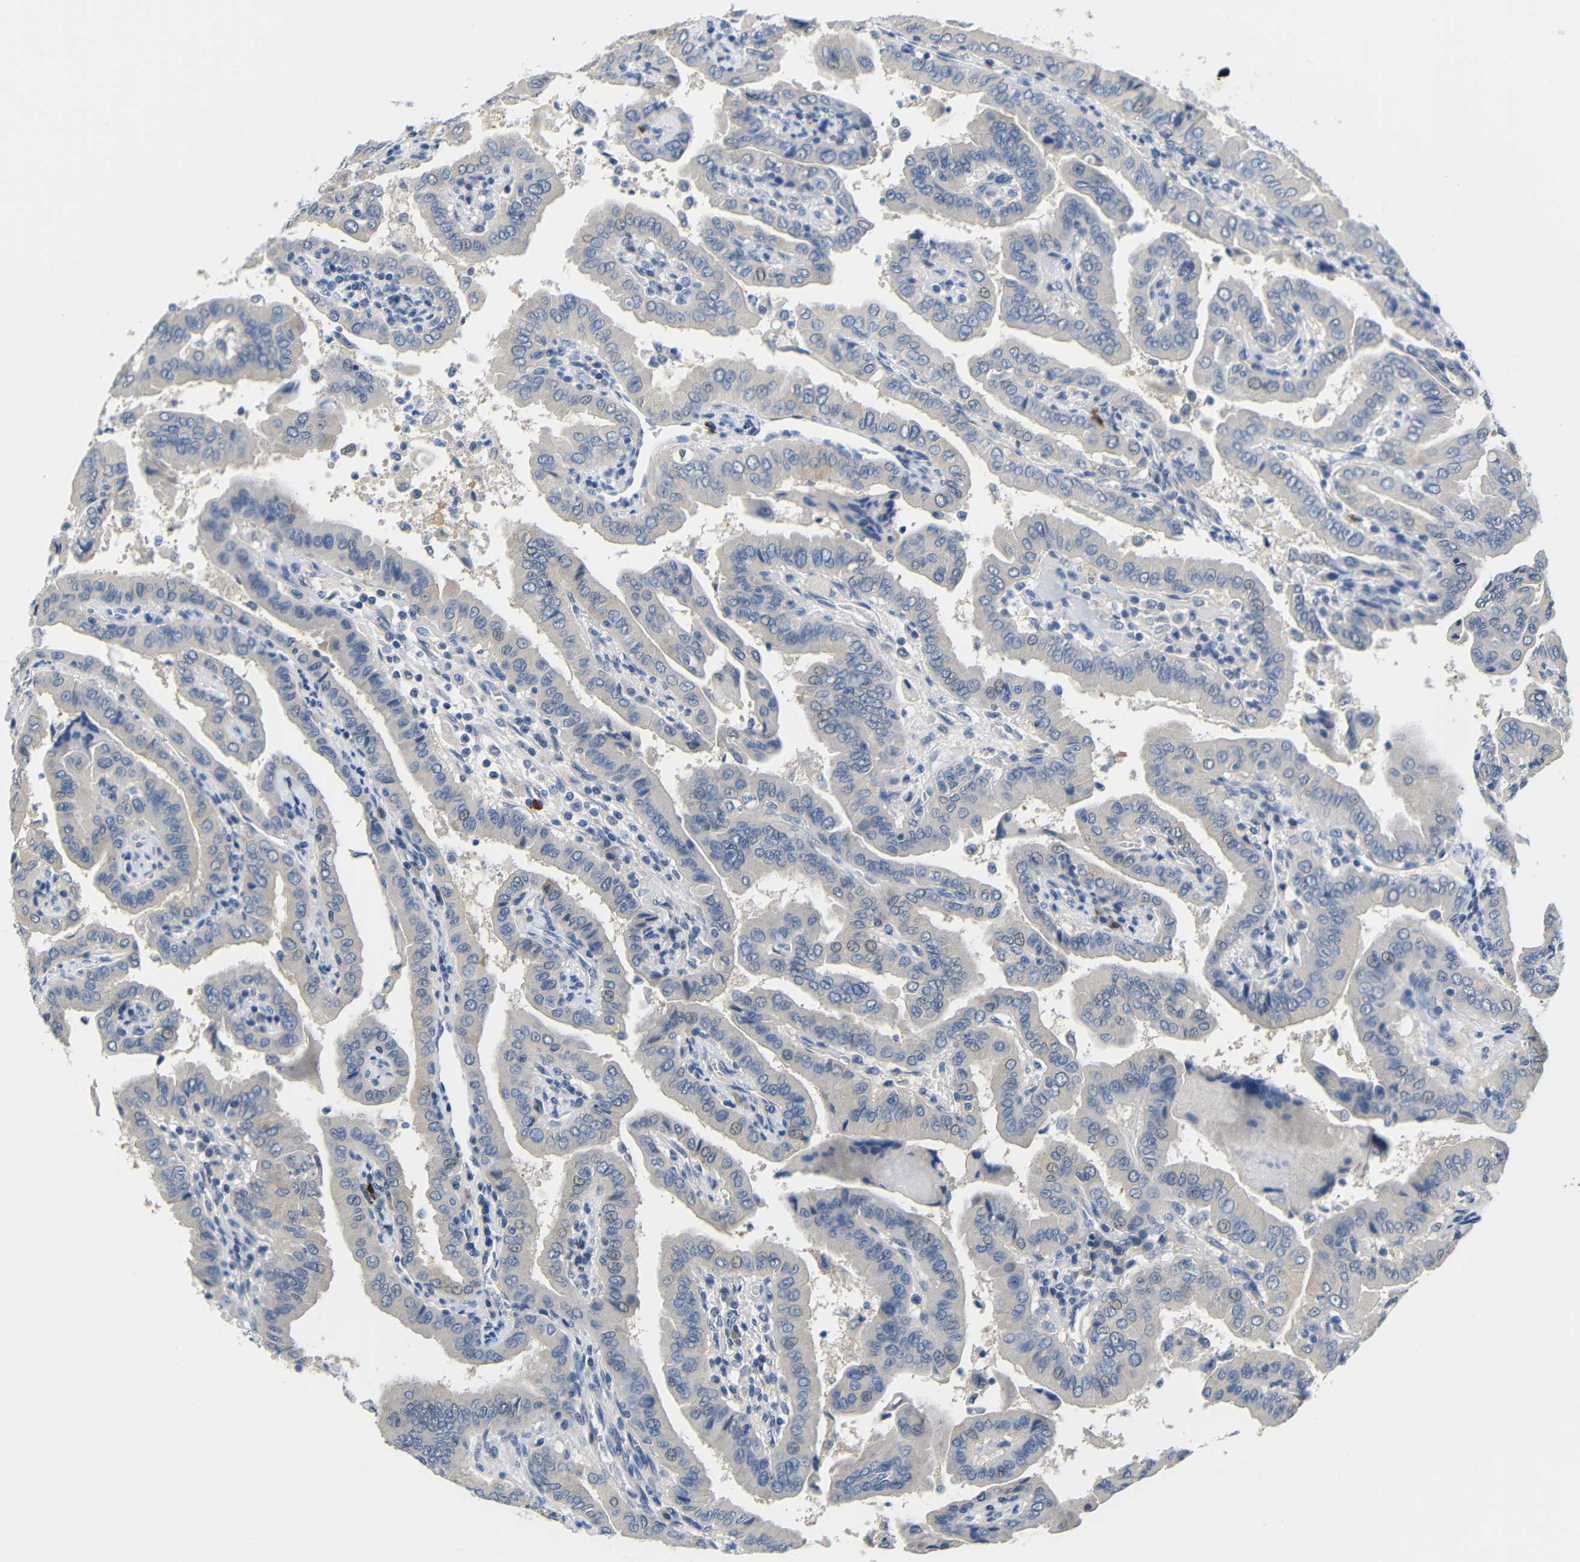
{"staining": {"intensity": "negative", "quantity": "none", "location": "none"}, "tissue": "thyroid cancer", "cell_type": "Tumor cells", "image_type": "cancer", "snomed": [{"axis": "morphology", "description": "Papillary adenocarcinoma, NOS"}, {"axis": "topography", "description": "Thyroid gland"}], "caption": "Human papillary adenocarcinoma (thyroid) stained for a protein using immunohistochemistry exhibits no positivity in tumor cells.", "gene": "NEGR1", "patient": {"sex": "male", "age": 33}}